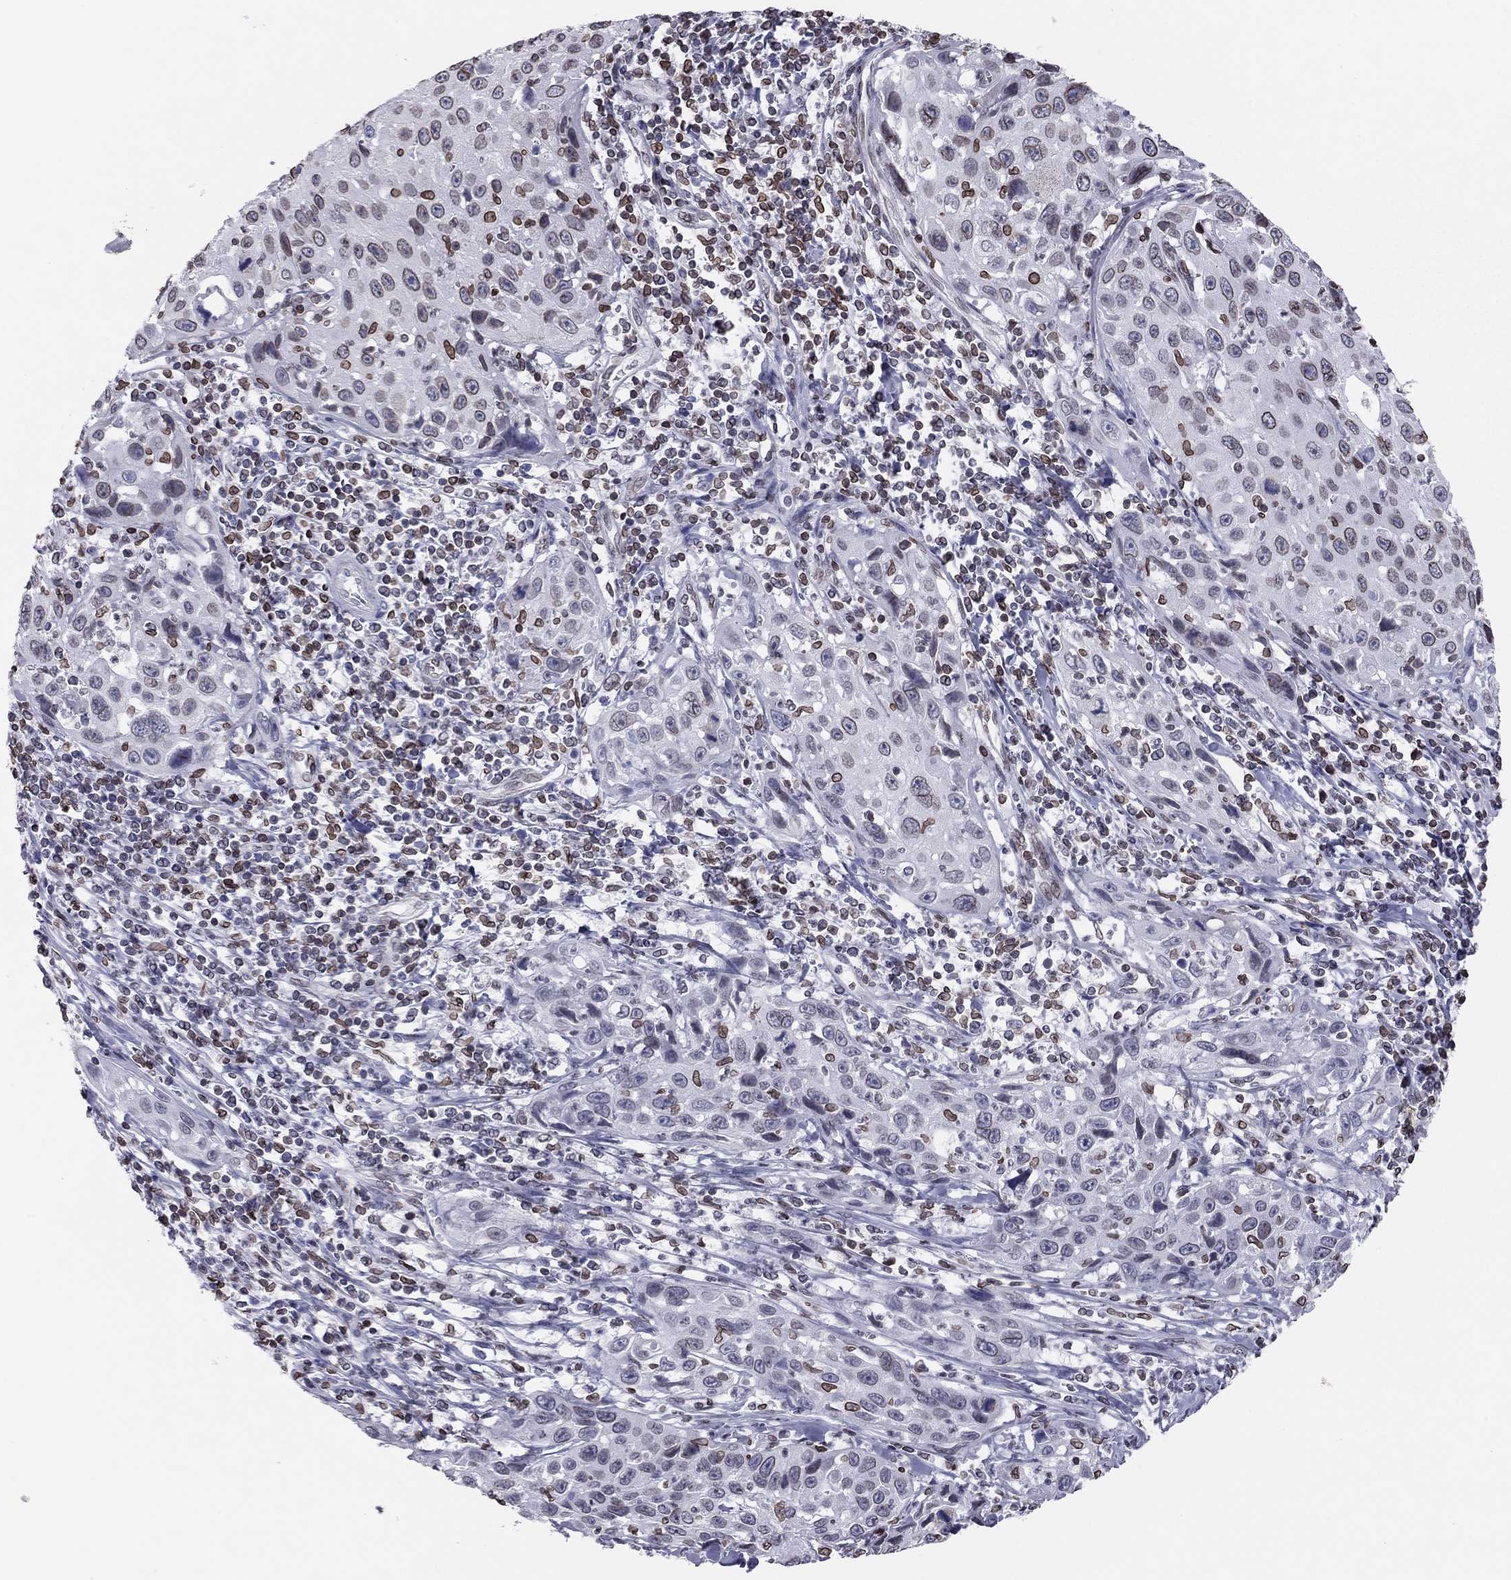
{"staining": {"intensity": "negative", "quantity": "none", "location": "none"}, "tissue": "cervical cancer", "cell_type": "Tumor cells", "image_type": "cancer", "snomed": [{"axis": "morphology", "description": "Squamous cell carcinoma, NOS"}, {"axis": "topography", "description": "Cervix"}], "caption": "Tumor cells show no significant protein expression in squamous cell carcinoma (cervical).", "gene": "ESPL1", "patient": {"sex": "female", "age": 26}}